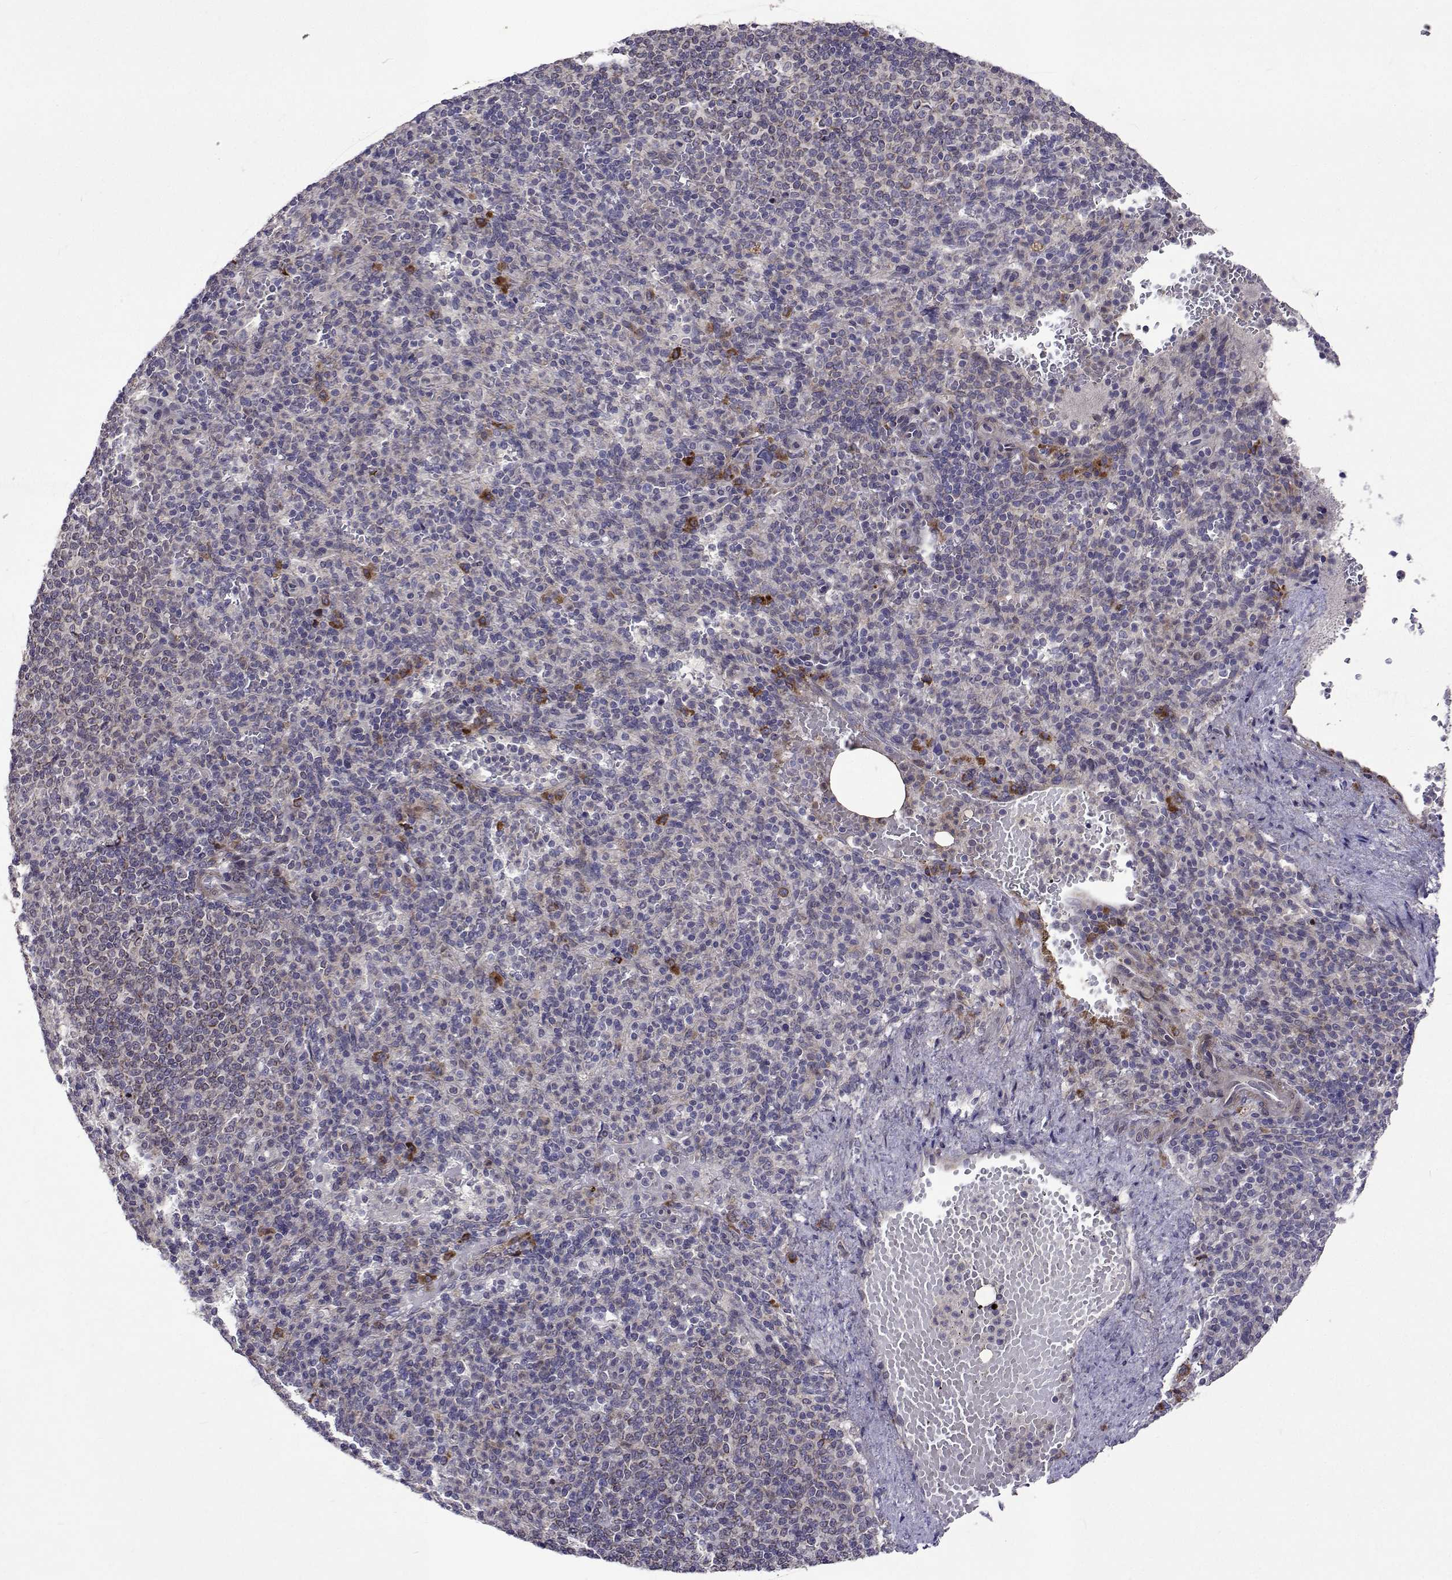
{"staining": {"intensity": "moderate", "quantity": "<25%", "location": "cytoplasmic/membranous"}, "tissue": "spleen", "cell_type": "Cells in red pulp", "image_type": "normal", "snomed": [{"axis": "morphology", "description": "Normal tissue, NOS"}, {"axis": "topography", "description": "Spleen"}], "caption": "About <25% of cells in red pulp in unremarkable spleen demonstrate moderate cytoplasmic/membranous protein expression as visualized by brown immunohistochemical staining.", "gene": "TARBP2", "patient": {"sex": "female", "age": 74}}